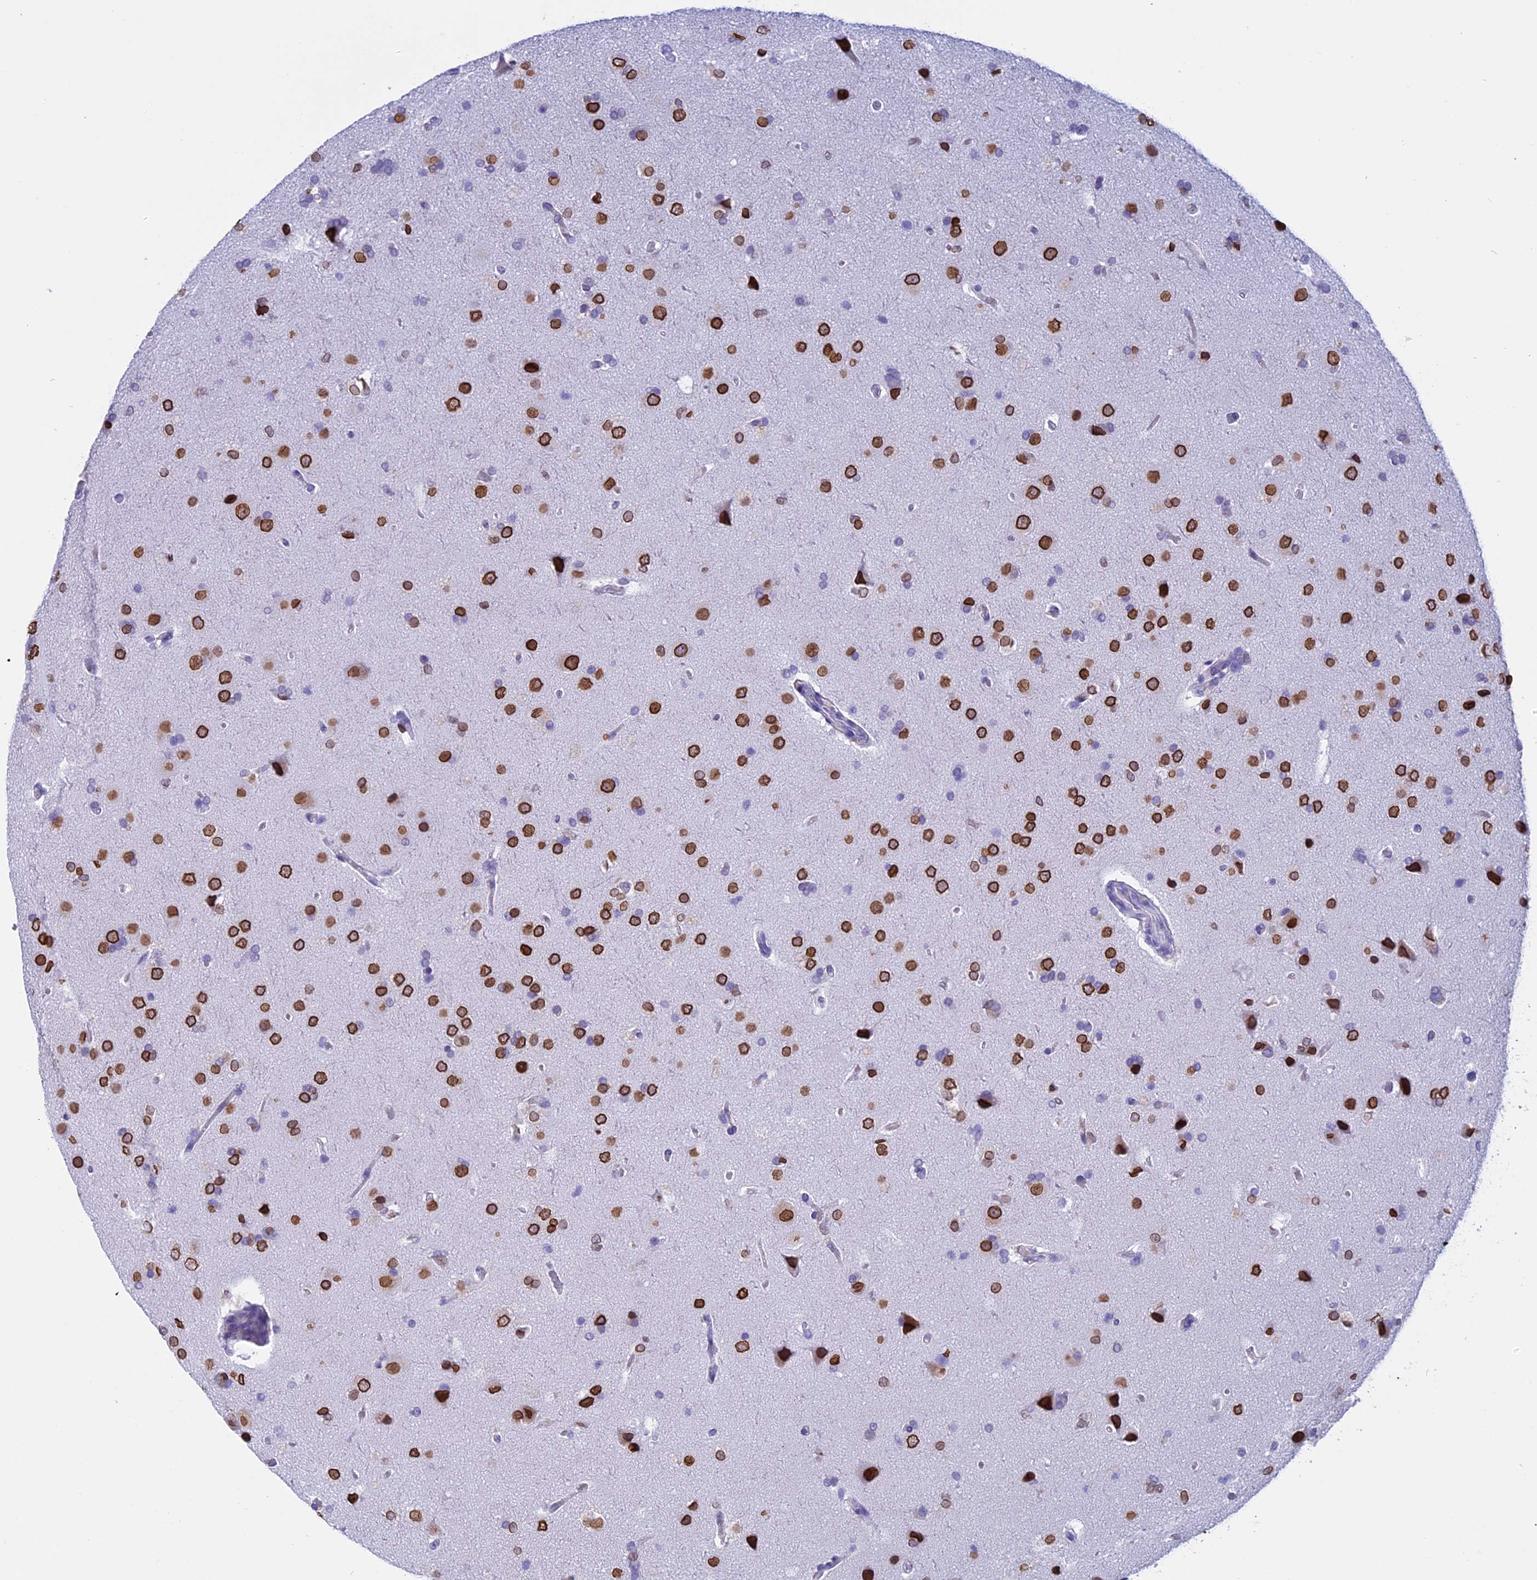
{"staining": {"intensity": "strong", "quantity": ">75%", "location": "cytoplasmic/membranous,nuclear"}, "tissue": "glioma", "cell_type": "Tumor cells", "image_type": "cancer", "snomed": [{"axis": "morphology", "description": "Glioma, malignant, High grade"}, {"axis": "topography", "description": "Brain"}], "caption": "Immunohistochemistry (DAB) staining of human glioma reveals strong cytoplasmic/membranous and nuclear protein staining in approximately >75% of tumor cells.", "gene": "FAM169A", "patient": {"sex": "male", "age": 72}}